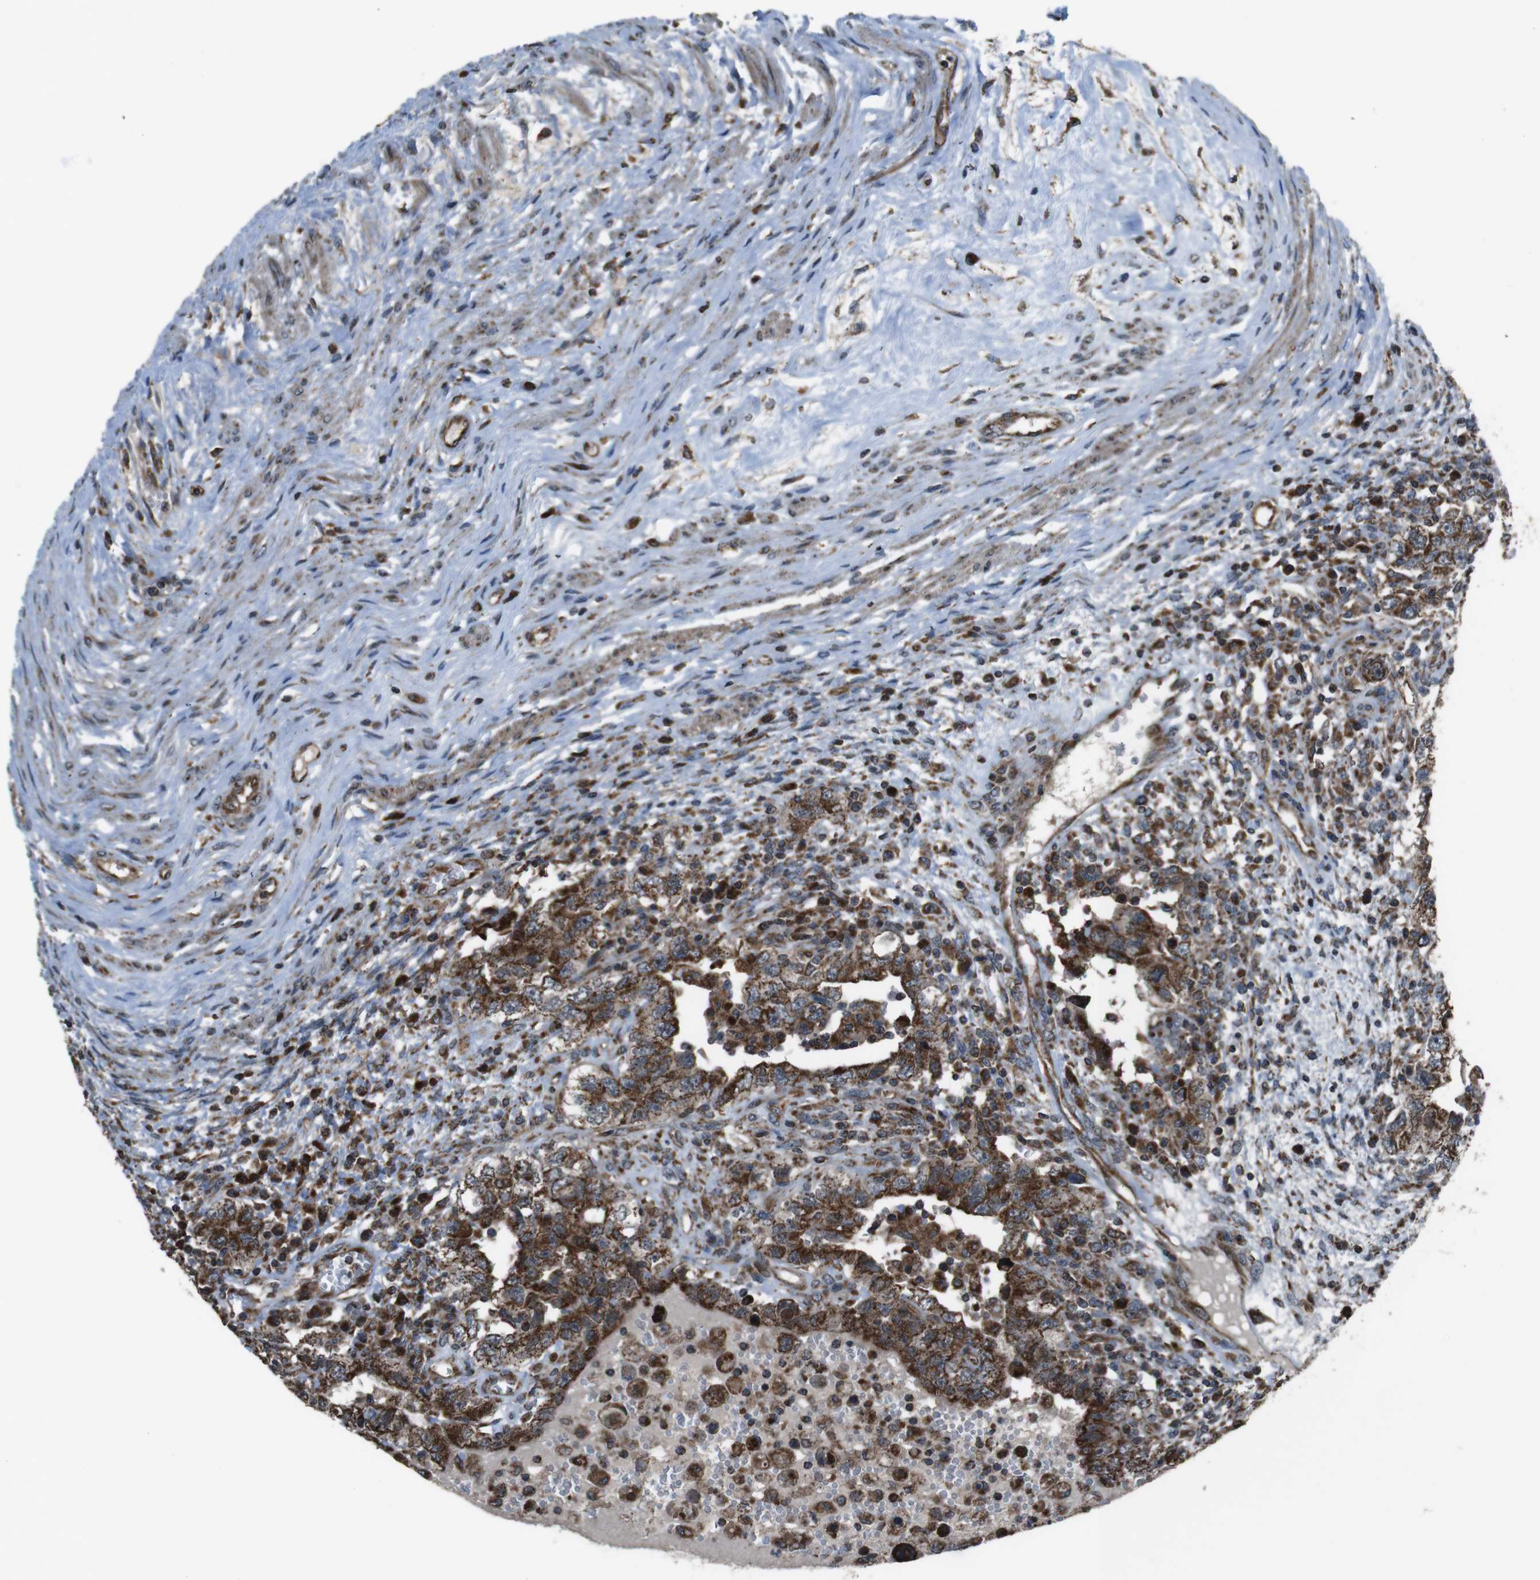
{"staining": {"intensity": "strong", "quantity": ">75%", "location": "cytoplasmic/membranous"}, "tissue": "testis cancer", "cell_type": "Tumor cells", "image_type": "cancer", "snomed": [{"axis": "morphology", "description": "Carcinoma, Embryonal, NOS"}, {"axis": "topography", "description": "Testis"}], "caption": "A brown stain labels strong cytoplasmic/membranous positivity of a protein in human testis cancer (embryonal carcinoma) tumor cells.", "gene": "GIMAP8", "patient": {"sex": "male", "age": 26}}